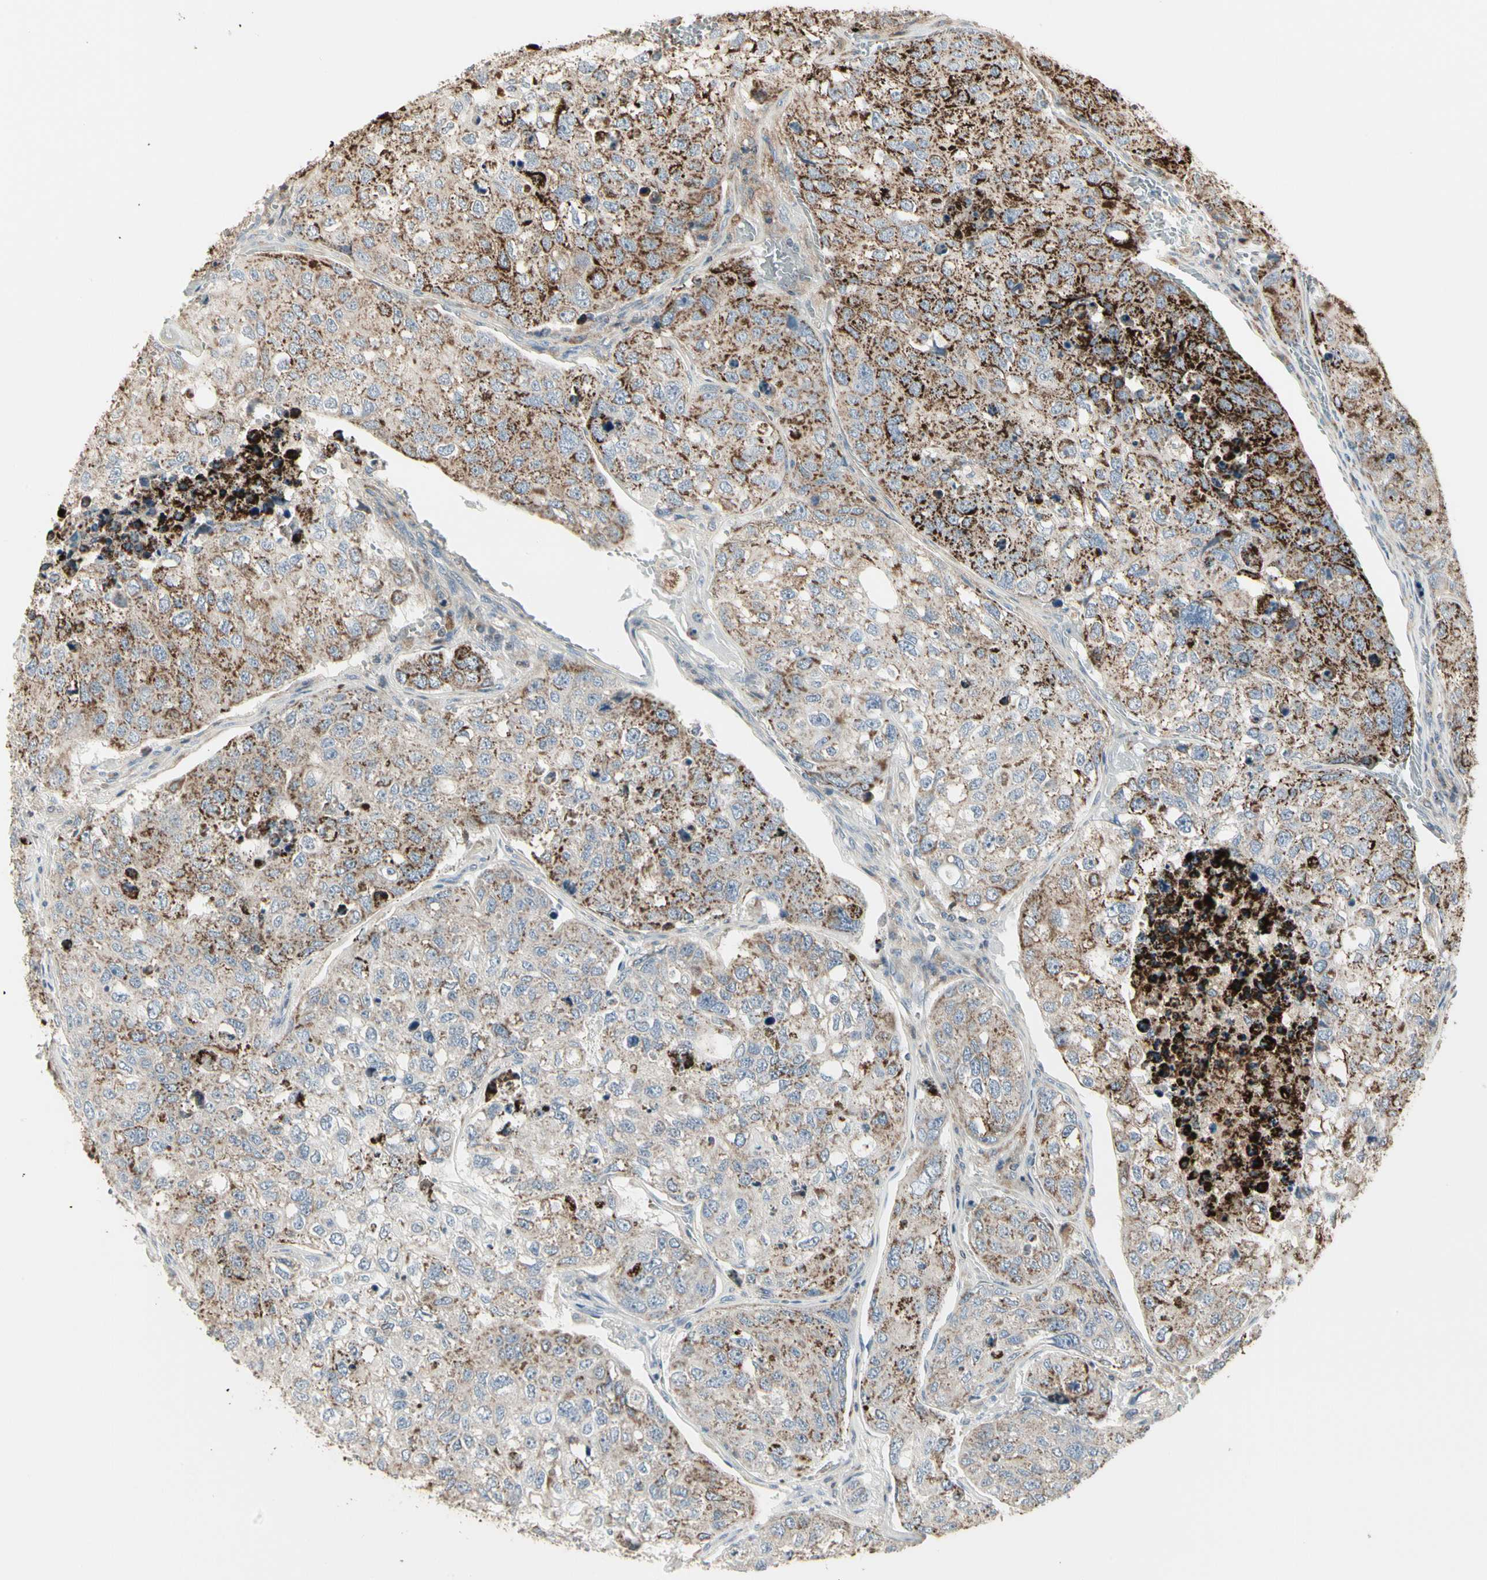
{"staining": {"intensity": "strong", "quantity": "25%-75%", "location": "cytoplasmic/membranous"}, "tissue": "urothelial cancer", "cell_type": "Tumor cells", "image_type": "cancer", "snomed": [{"axis": "morphology", "description": "Urothelial carcinoma, High grade"}, {"axis": "topography", "description": "Lymph node"}, {"axis": "topography", "description": "Urinary bladder"}], "caption": "Tumor cells show strong cytoplasmic/membranous expression in approximately 25%-75% of cells in urothelial cancer. (IHC, brightfield microscopy, high magnification).", "gene": "TMEM176A", "patient": {"sex": "male", "age": 51}}